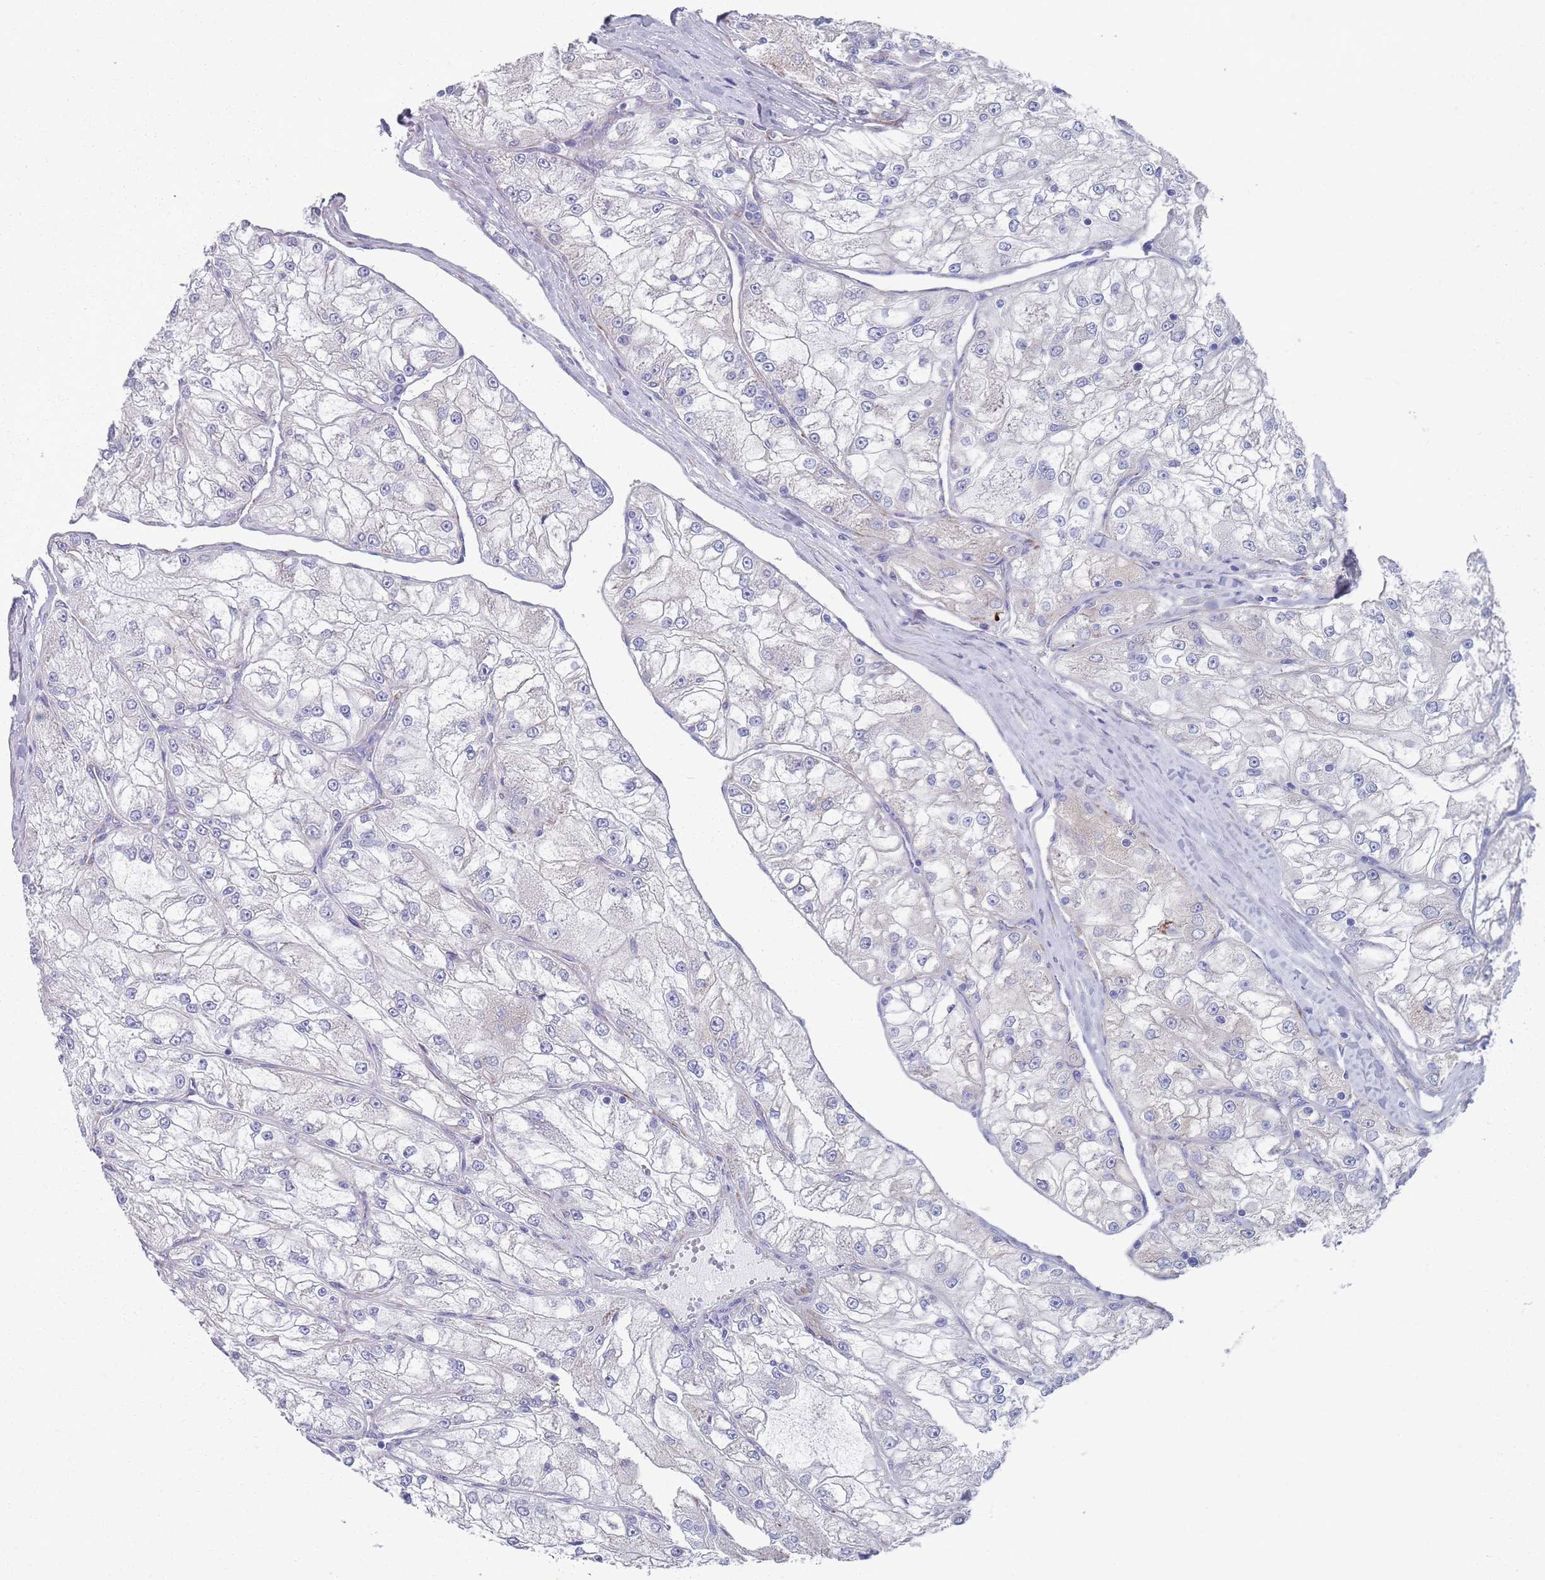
{"staining": {"intensity": "negative", "quantity": "none", "location": "none"}, "tissue": "renal cancer", "cell_type": "Tumor cells", "image_type": "cancer", "snomed": [{"axis": "morphology", "description": "Adenocarcinoma, NOS"}, {"axis": "topography", "description": "Kidney"}], "caption": "A micrograph of renal adenocarcinoma stained for a protein shows no brown staining in tumor cells.", "gene": "PLOD1", "patient": {"sex": "female", "age": 72}}